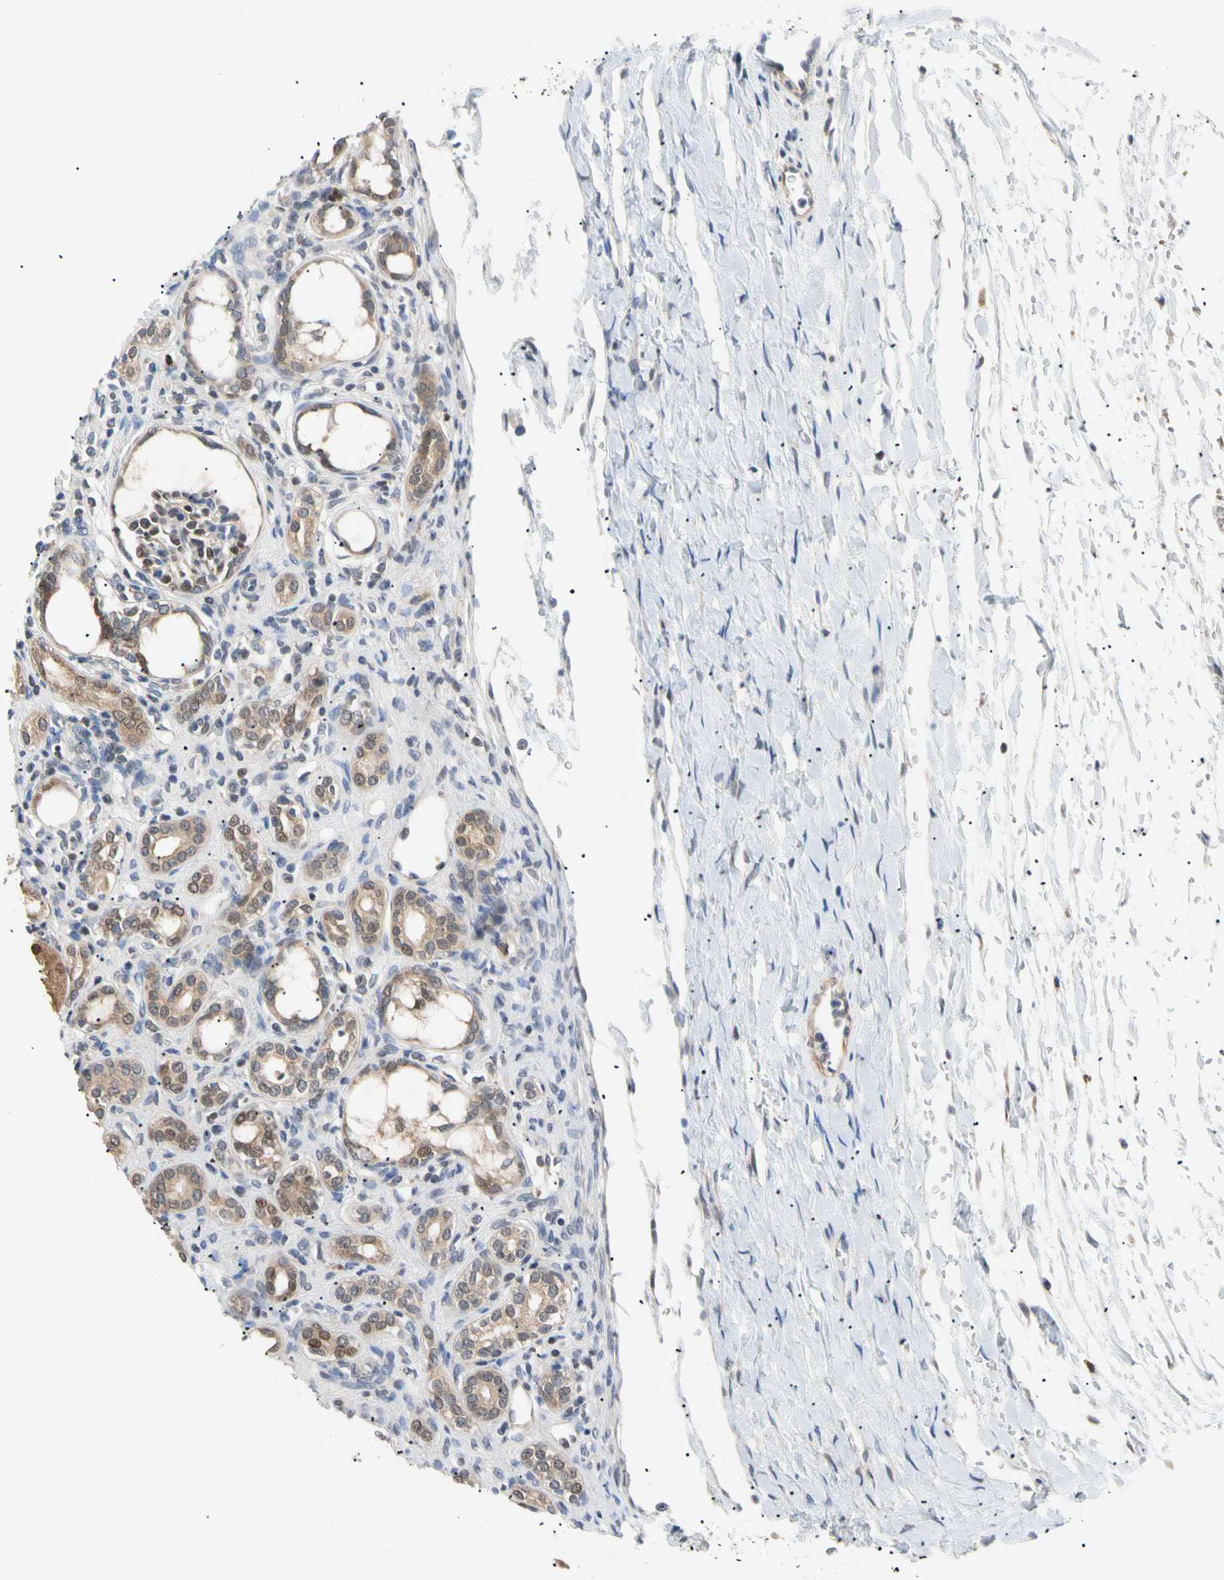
{"staining": {"intensity": "moderate", "quantity": "<25%", "location": "cytoplasmic/membranous"}, "tissue": "kidney", "cell_type": "Cells in glomeruli", "image_type": "normal", "snomed": [{"axis": "morphology", "description": "Normal tissue, NOS"}, {"axis": "topography", "description": "Kidney"}], "caption": "High-magnification brightfield microscopy of unremarkable kidney stained with DAB (3,3'-diaminobenzidine) (brown) and counterstained with hematoxylin (blue). cells in glomeruli exhibit moderate cytoplasmic/membranous positivity is present in approximately<25% of cells.", "gene": "SEC23B", "patient": {"sex": "male", "age": 7}}